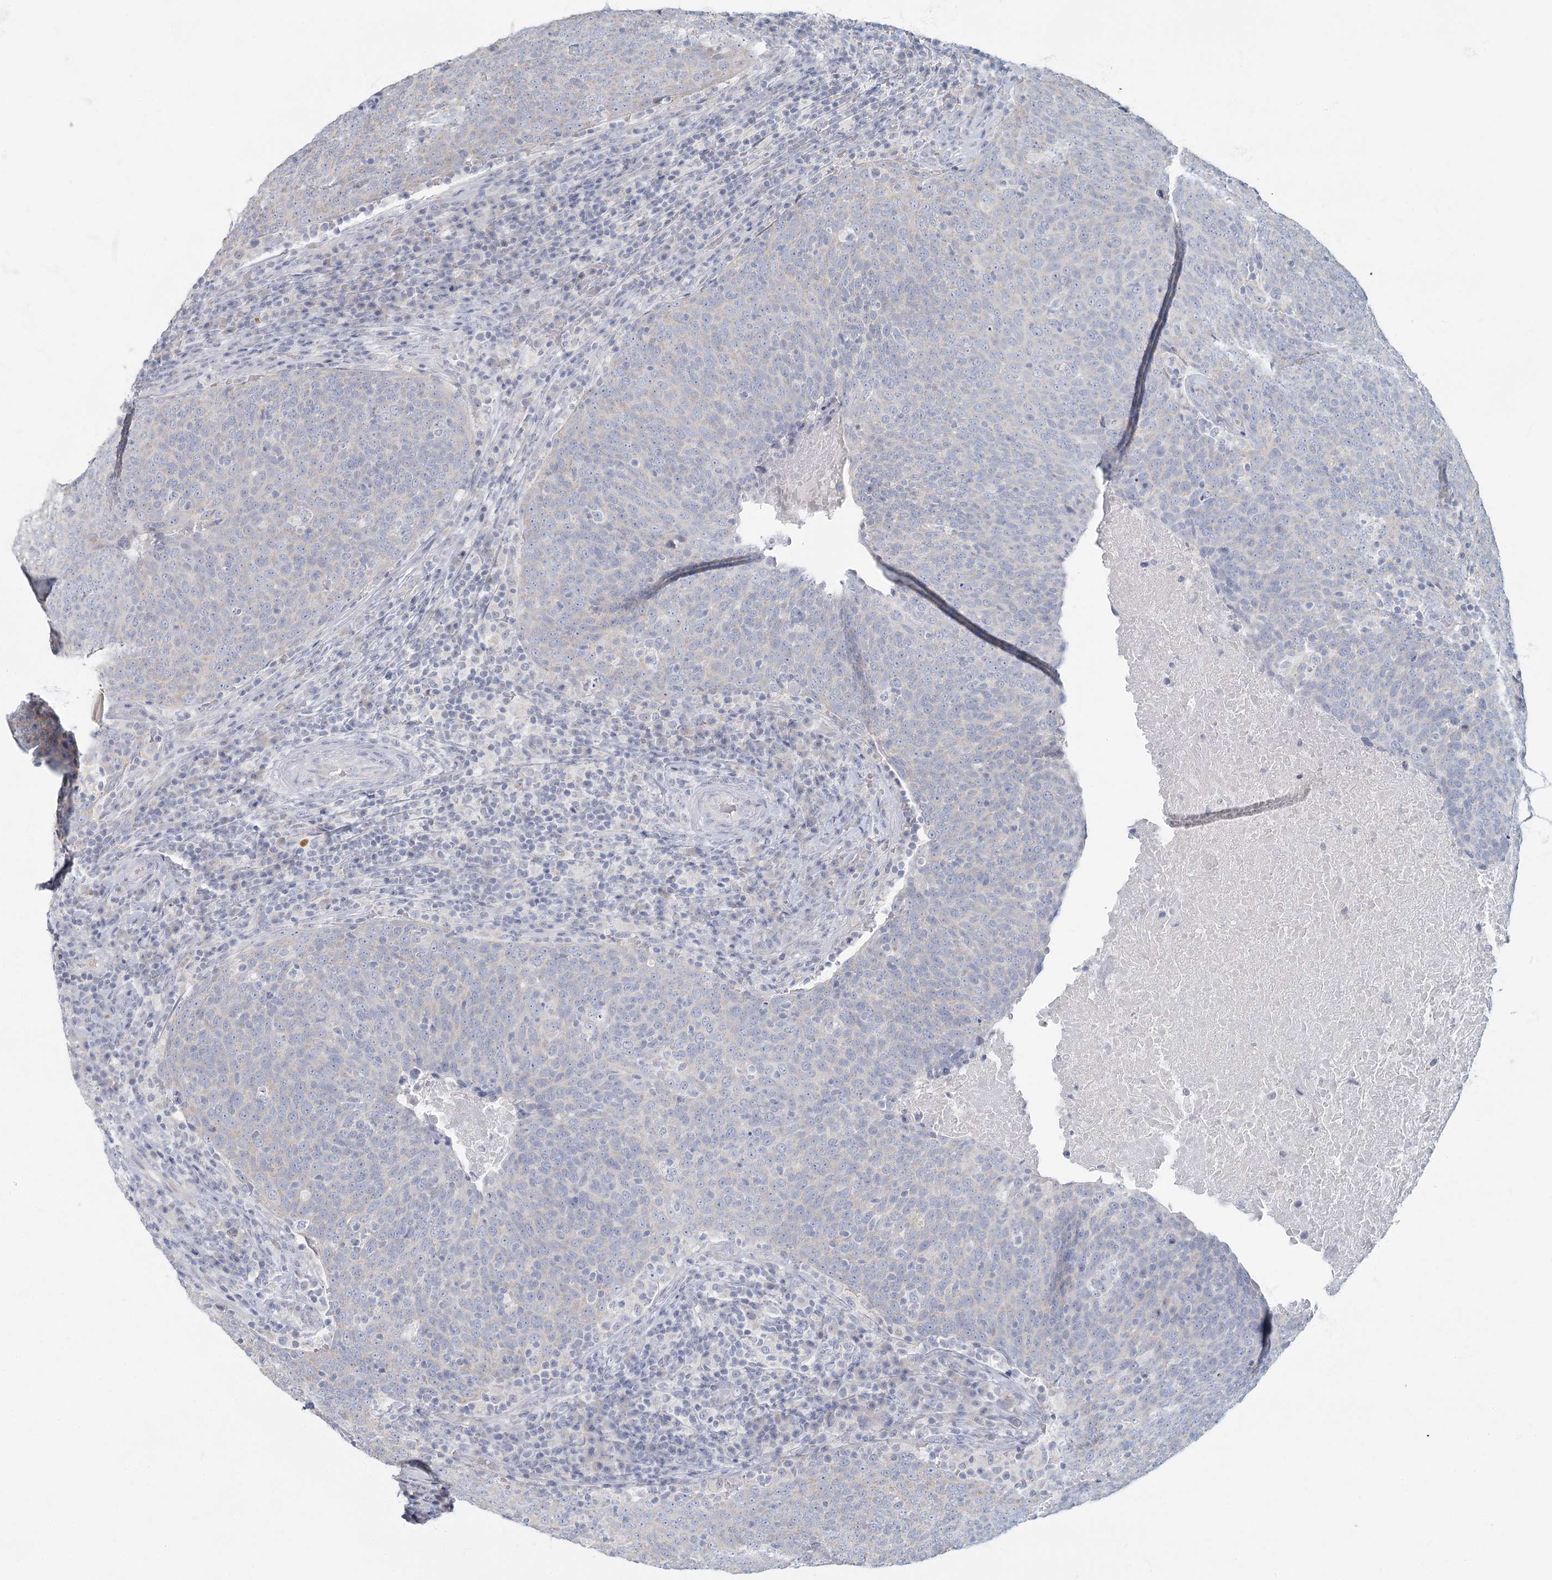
{"staining": {"intensity": "negative", "quantity": "none", "location": "none"}, "tissue": "head and neck cancer", "cell_type": "Tumor cells", "image_type": "cancer", "snomed": [{"axis": "morphology", "description": "Squamous cell carcinoma, NOS"}, {"axis": "morphology", "description": "Squamous cell carcinoma, metastatic, NOS"}, {"axis": "topography", "description": "Lymph node"}, {"axis": "topography", "description": "Head-Neck"}], "caption": "There is no significant positivity in tumor cells of head and neck cancer.", "gene": "FAM110C", "patient": {"sex": "male", "age": 62}}